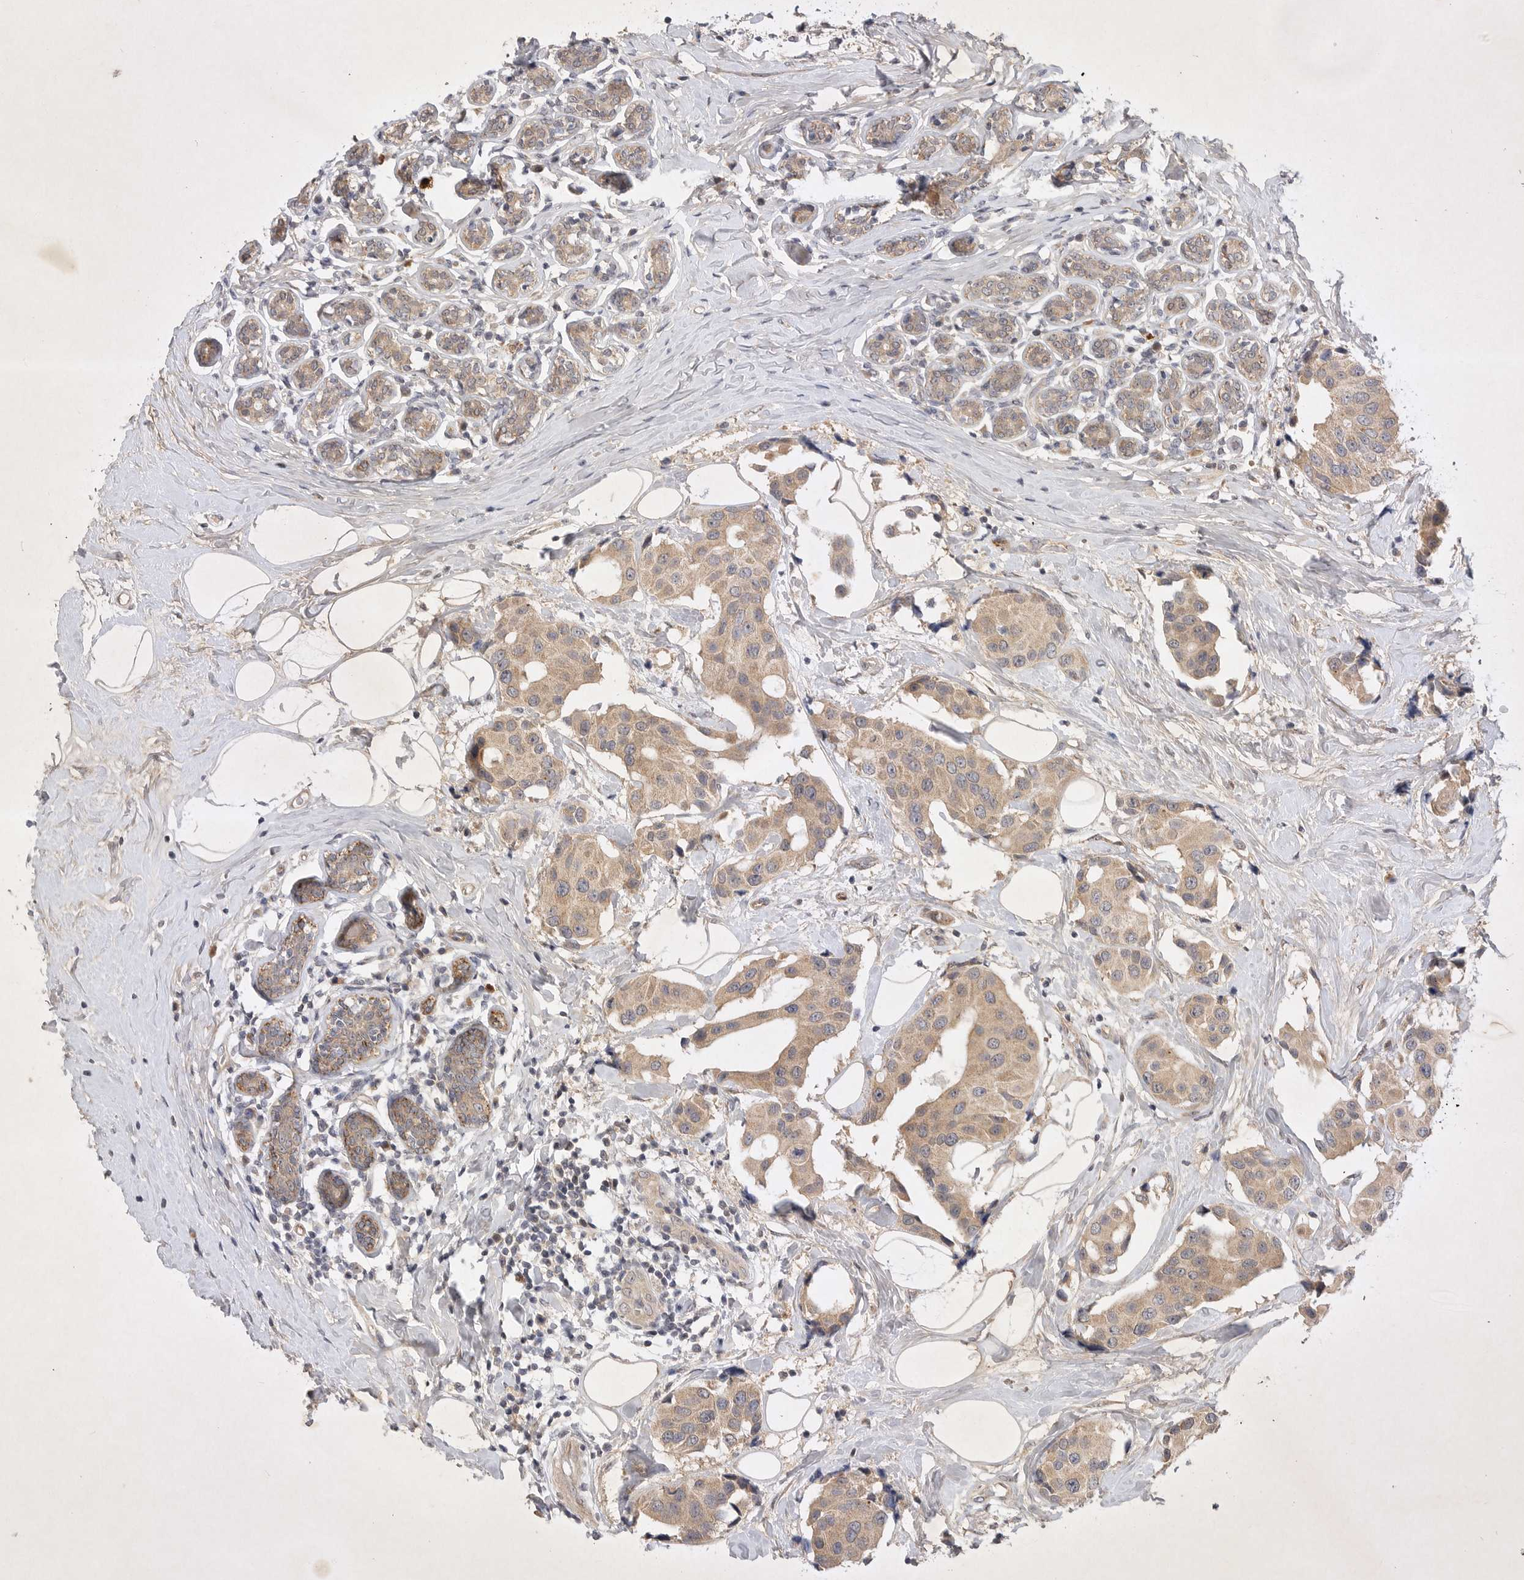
{"staining": {"intensity": "moderate", "quantity": ">75%", "location": "cytoplasmic/membranous"}, "tissue": "breast cancer", "cell_type": "Tumor cells", "image_type": "cancer", "snomed": [{"axis": "morphology", "description": "Normal tissue, NOS"}, {"axis": "morphology", "description": "Duct carcinoma"}, {"axis": "topography", "description": "Breast"}], "caption": "An image of breast cancer (infiltrating ductal carcinoma) stained for a protein reveals moderate cytoplasmic/membranous brown staining in tumor cells. (Brightfield microscopy of DAB IHC at high magnification).", "gene": "PTPDC1", "patient": {"sex": "female", "age": 39}}